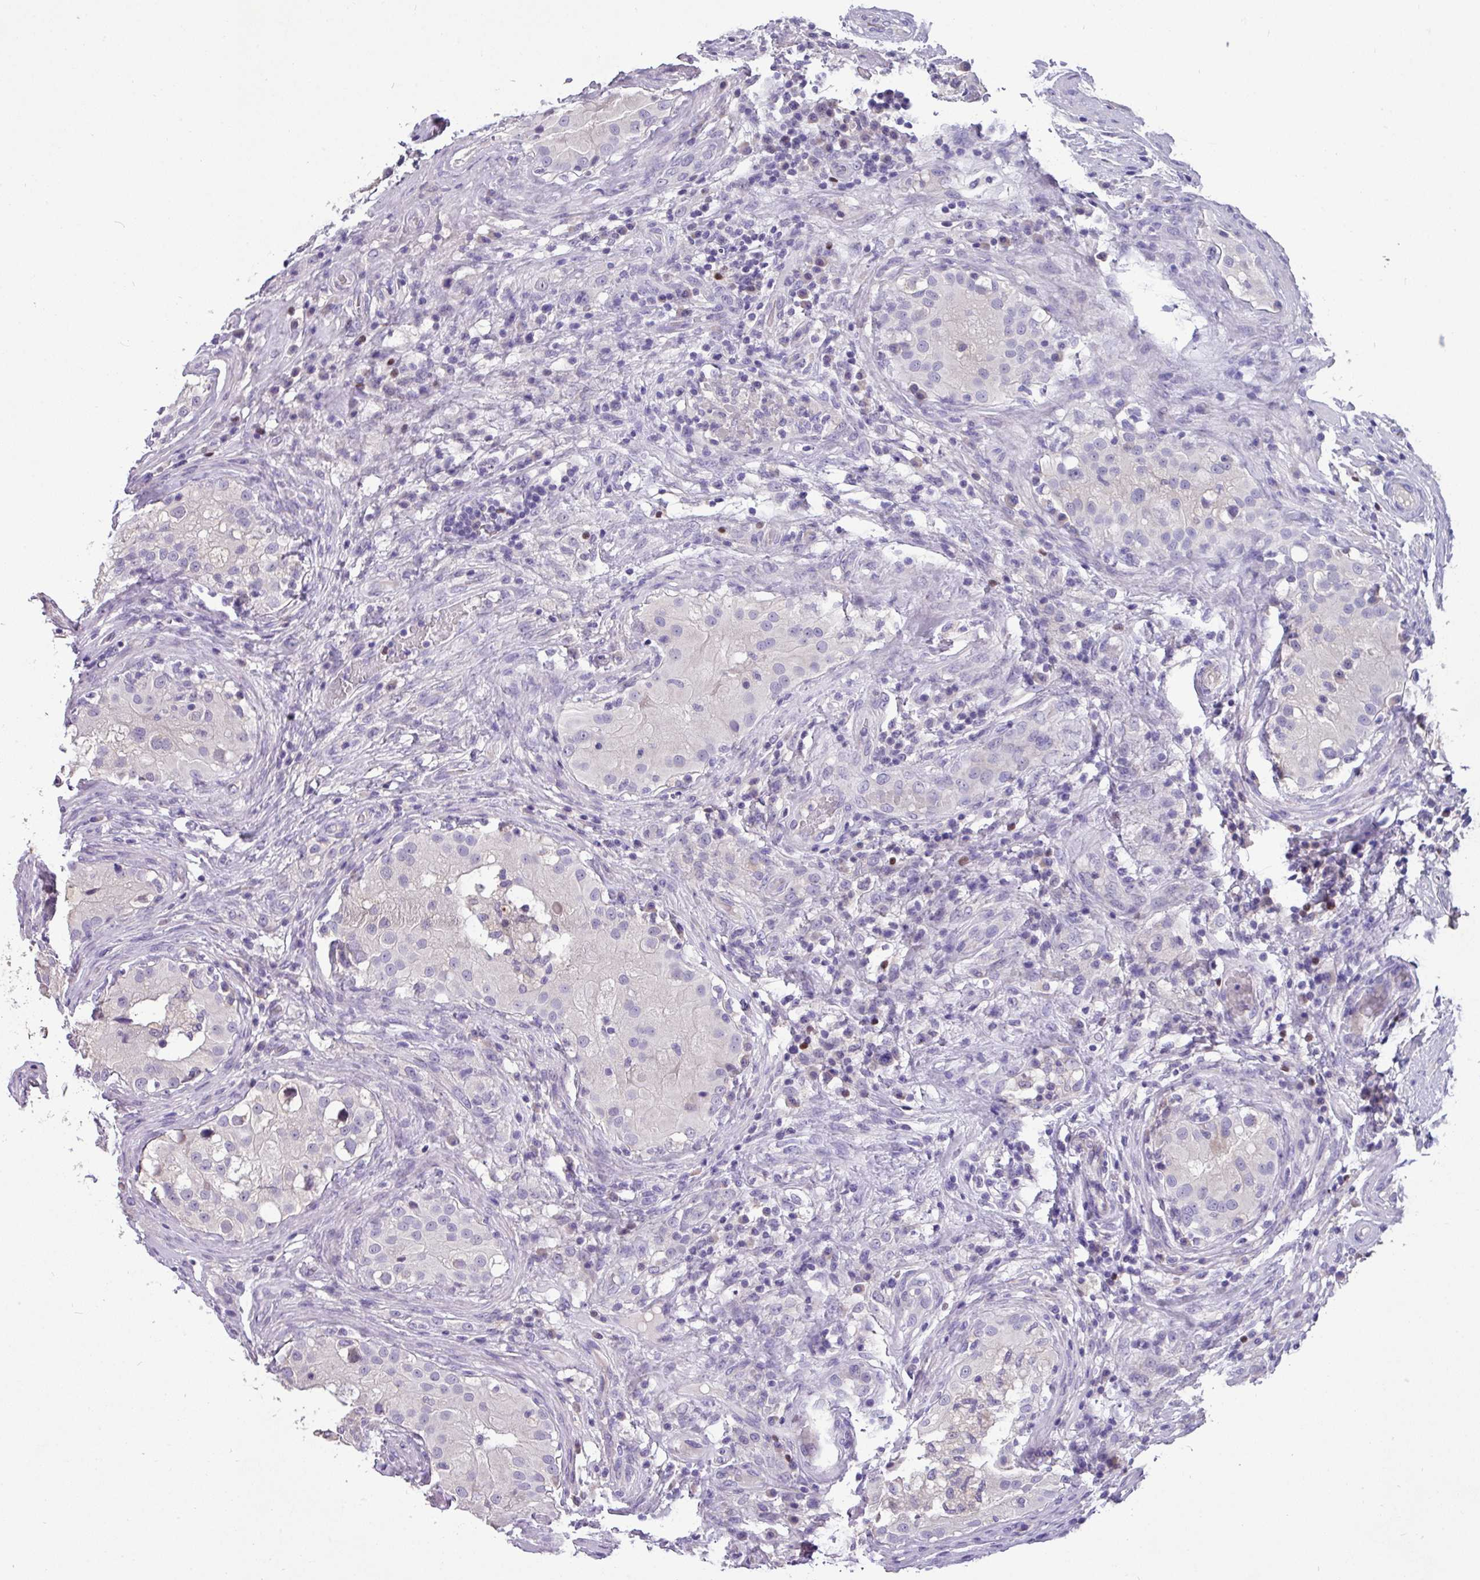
{"staining": {"intensity": "negative", "quantity": "none", "location": "none"}, "tissue": "testis cancer", "cell_type": "Tumor cells", "image_type": "cancer", "snomed": [{"axis": "morphology", "description": "Carcinoma, Embryonal, NOS"}, {"axis": "topography", "description": "Testis"}], "caption": "Micrograph shows no protein positivity in tumor cells of embryonal carcinoma (testis) tissue.", "gene": "PAX8", "patient": {"sex": "male", "age": 31}}